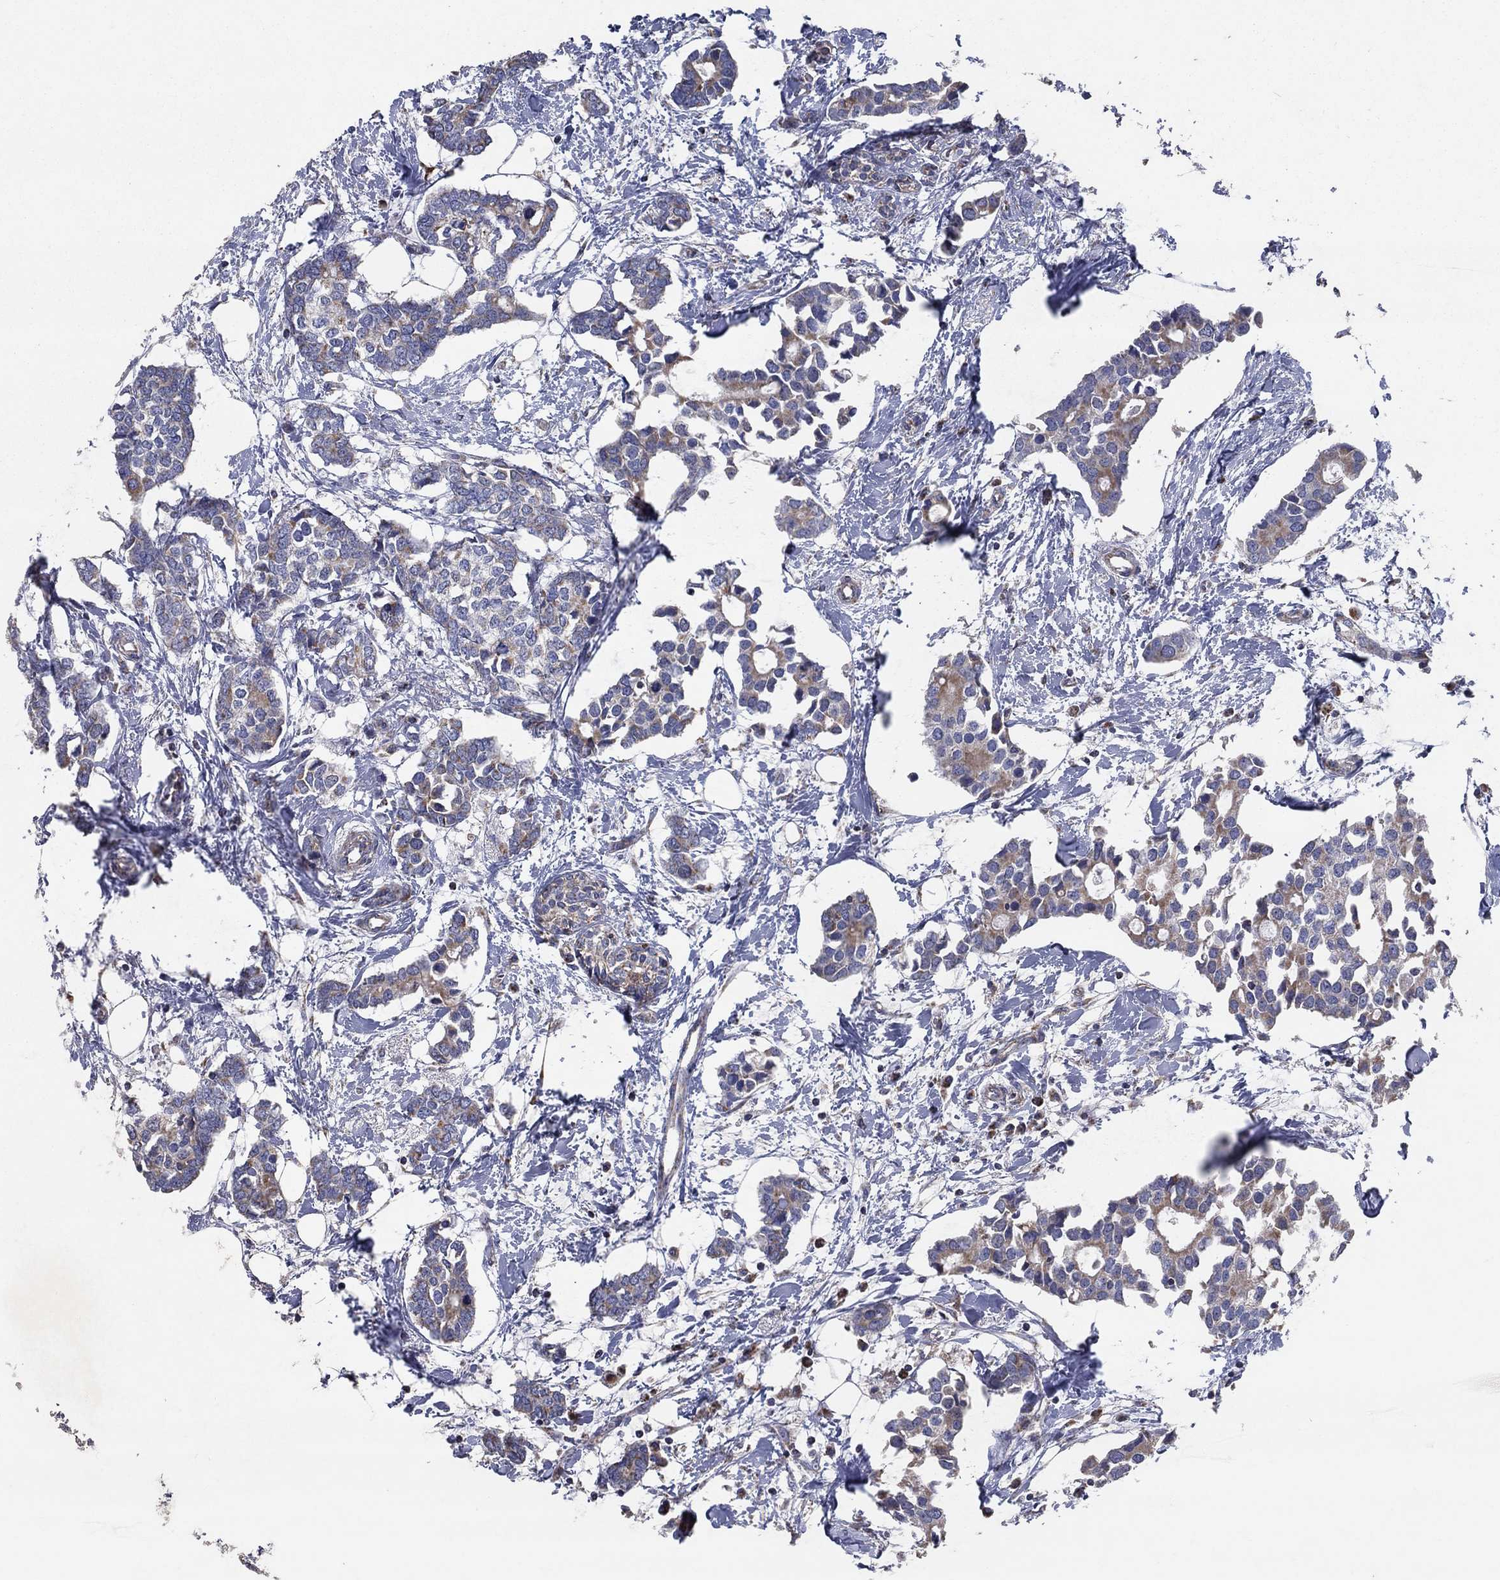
{"staining": {"intensity": "weak", "quantity": ">75%", "location": "cytoplasmic/membranous"}, "tissue": "breast cancer", "cell_type": "Tumor cells", "image_type": "cancer", "snomed": [{"axis": "morphology", "description": "Duct carcinoma"}, {"axis": "topography", "description": "Breast"}], "caption": "DAB immunohistochemical staining of human breast cancer displays weak cytoplasmic/membranous protein positivity in approximately >75% of tumor cells.", "gene": "C9orf85", "patient": {"sex": "female", "age": 83}}